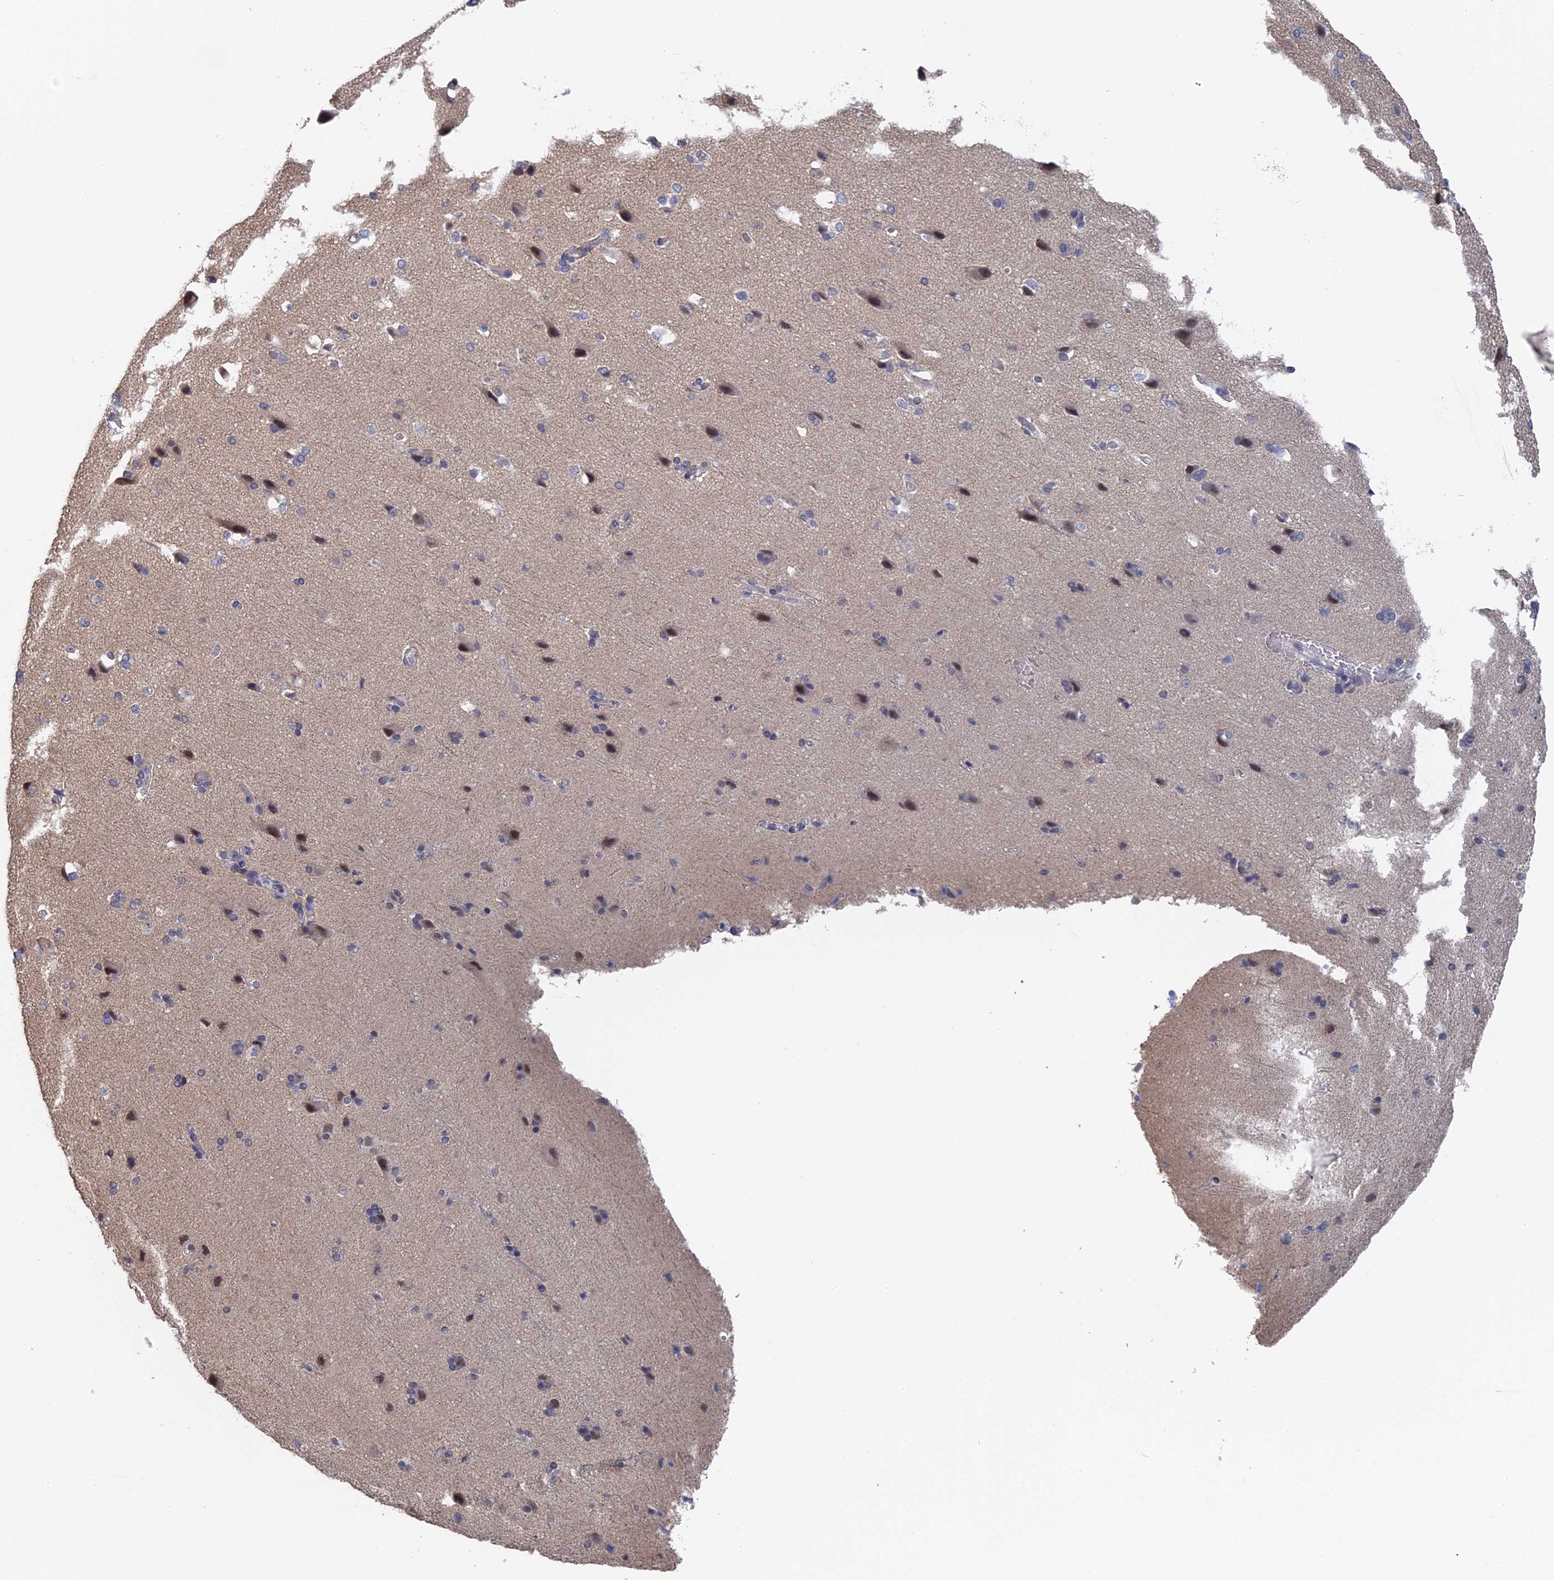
{"staining": {"intensity": "negative", "quantity": "none", "location": "none"}, "tissue": "cerebral cortex", "cell_type": "Endothelial cells", "image_type": "normal", "snomed": [{"axis": "morphology", "description": "Normal tissue, NOS"}, {"axis": "topography", "description": "Cerebral cortex"}], "caption": "An IHC histopathology image of normal cerebral cortex is shown. There is no staining in endothelial cells of cerebral cortex.", "gene": "TSSC4", "patient": {"sex": "male", "age": 62}}